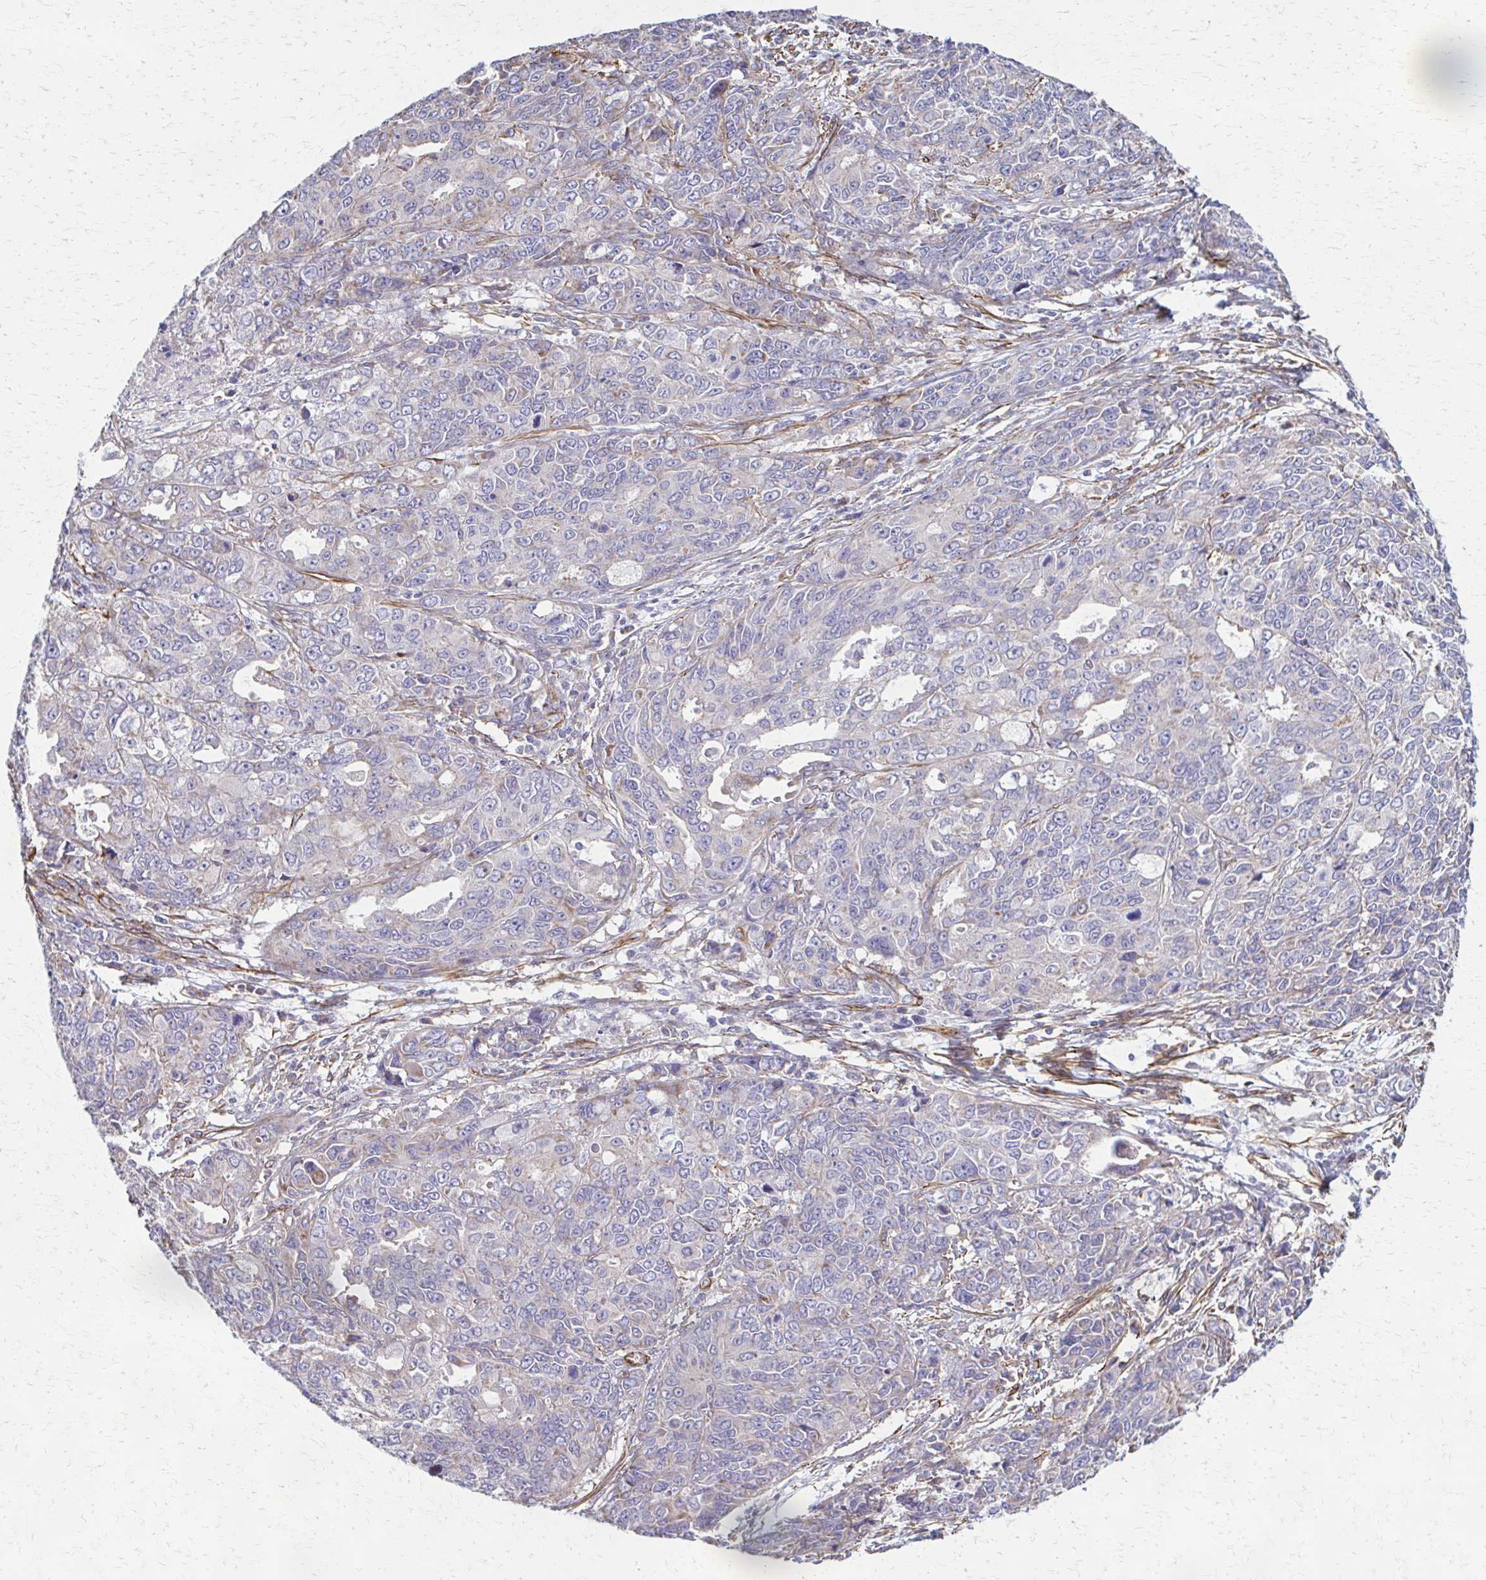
{"staining": {"intensity": "negative", "quantity": "none", "location": "none"}, "tissue": "endometrial cancer", "cell_type": "Tumor cells", "image_type": "cancer", "snomed": [{"axis": "morphology", "description": "Adenocarcinoma, NOS"}, {"axis": "topography", "description": "Uterus"}], "caption": "A high-resolution micrograph shows IHC staining of endometrial cancer (adenocarcinoma), which shows no significant staining in tumor cells.", "gene": "TIMMDC1", "patient": {"sex": "female", "age": 79}}